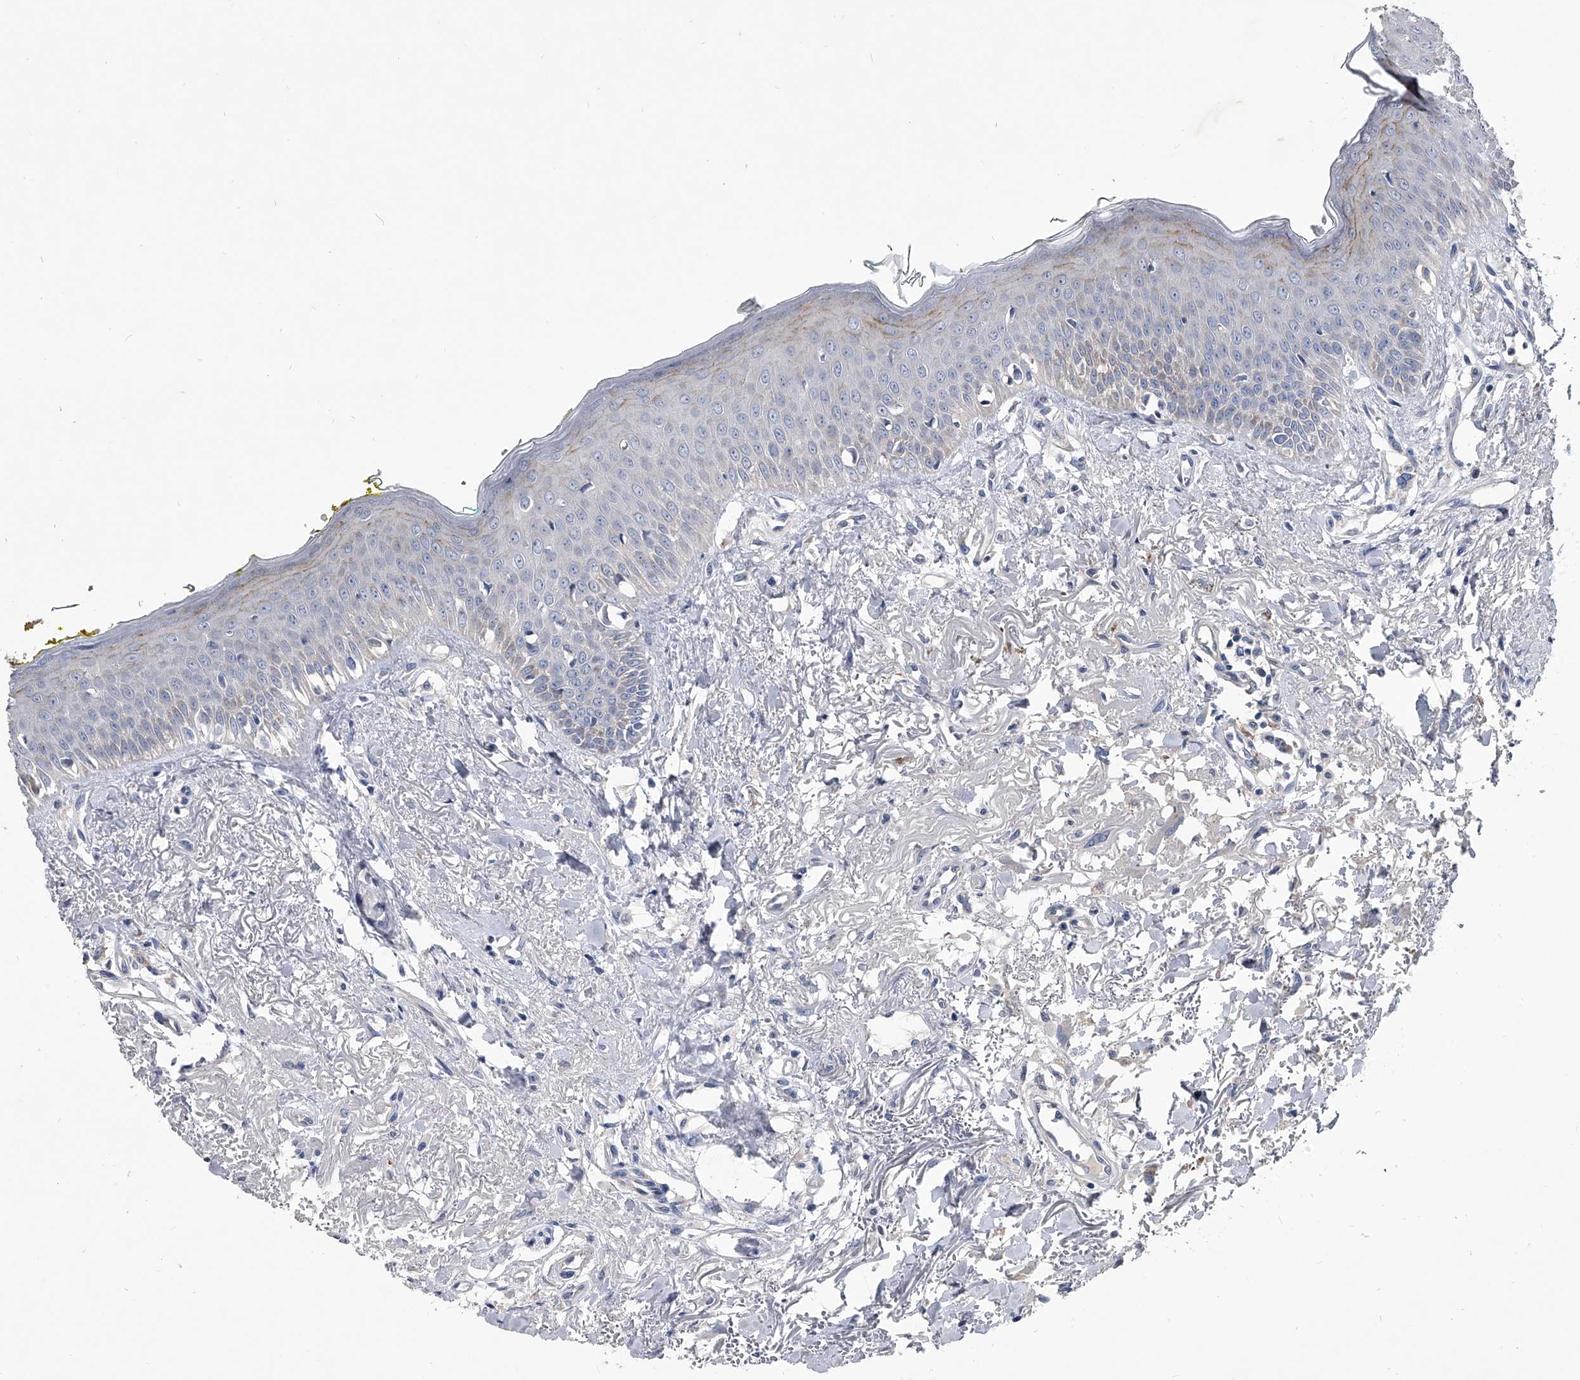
{"staining": {"intensity": "weak", "quantity": "<25%", "location": "cytoplasmic/membranous"}, "tissue": "oral mucosa", "cell_type": "Squamous epithelial cells", "image_type": "normal", "snomed": [{"axis": "morphology", "description": "Normal tissue, NOS"}, {"axis": "topography", "description": "Oral tissue"}], "caption": "Immunohistochemistry (IHC) histopathology image of unremarkable oral mucosa stained for a protein (brown), which demonstrates no expression in squamous epithelial cells.", "gene": "SPP1", "patient": {"sex": "female", "age": 70}}